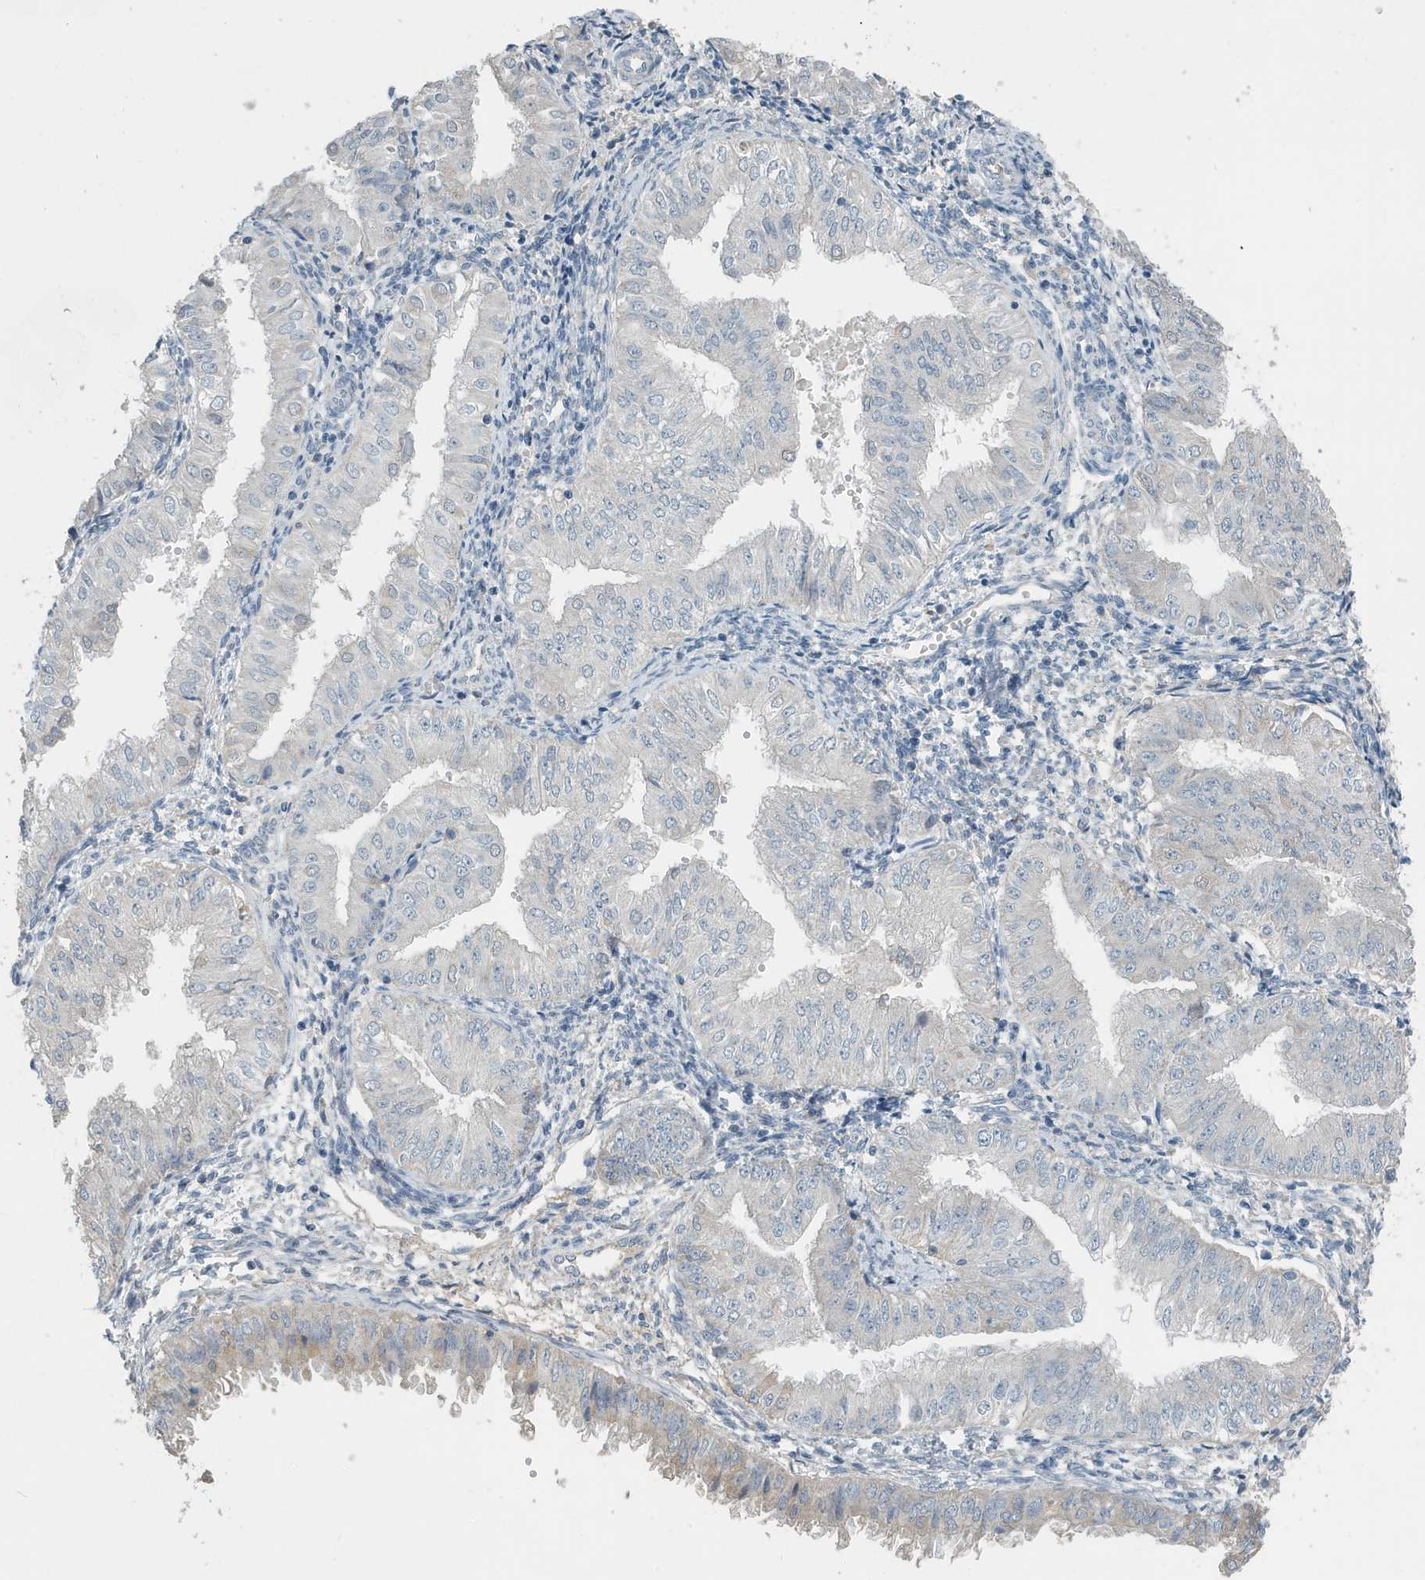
{"staining": {"intensity": "negative", "quantity": "none", "location": "none"}, "tissue": "endometrial cancer", "cell_type": "Tumor cells", "image_type": "cancer", "snomed": [{"axis": "morphology", "description": "Normal tissue, NOS"}, {"axis": "morphology", "description": "Adenocarcinoma, NOS"}, {"axis": "topography", "description": "Endometrium"}], "caption": "Protein analysis of endometrial cancer (adenocarcinoma) demonstrates no significant positivity in tumor cells.", "gene": "UGT2B4", "patient": {"sex": "female", "age": 53}}